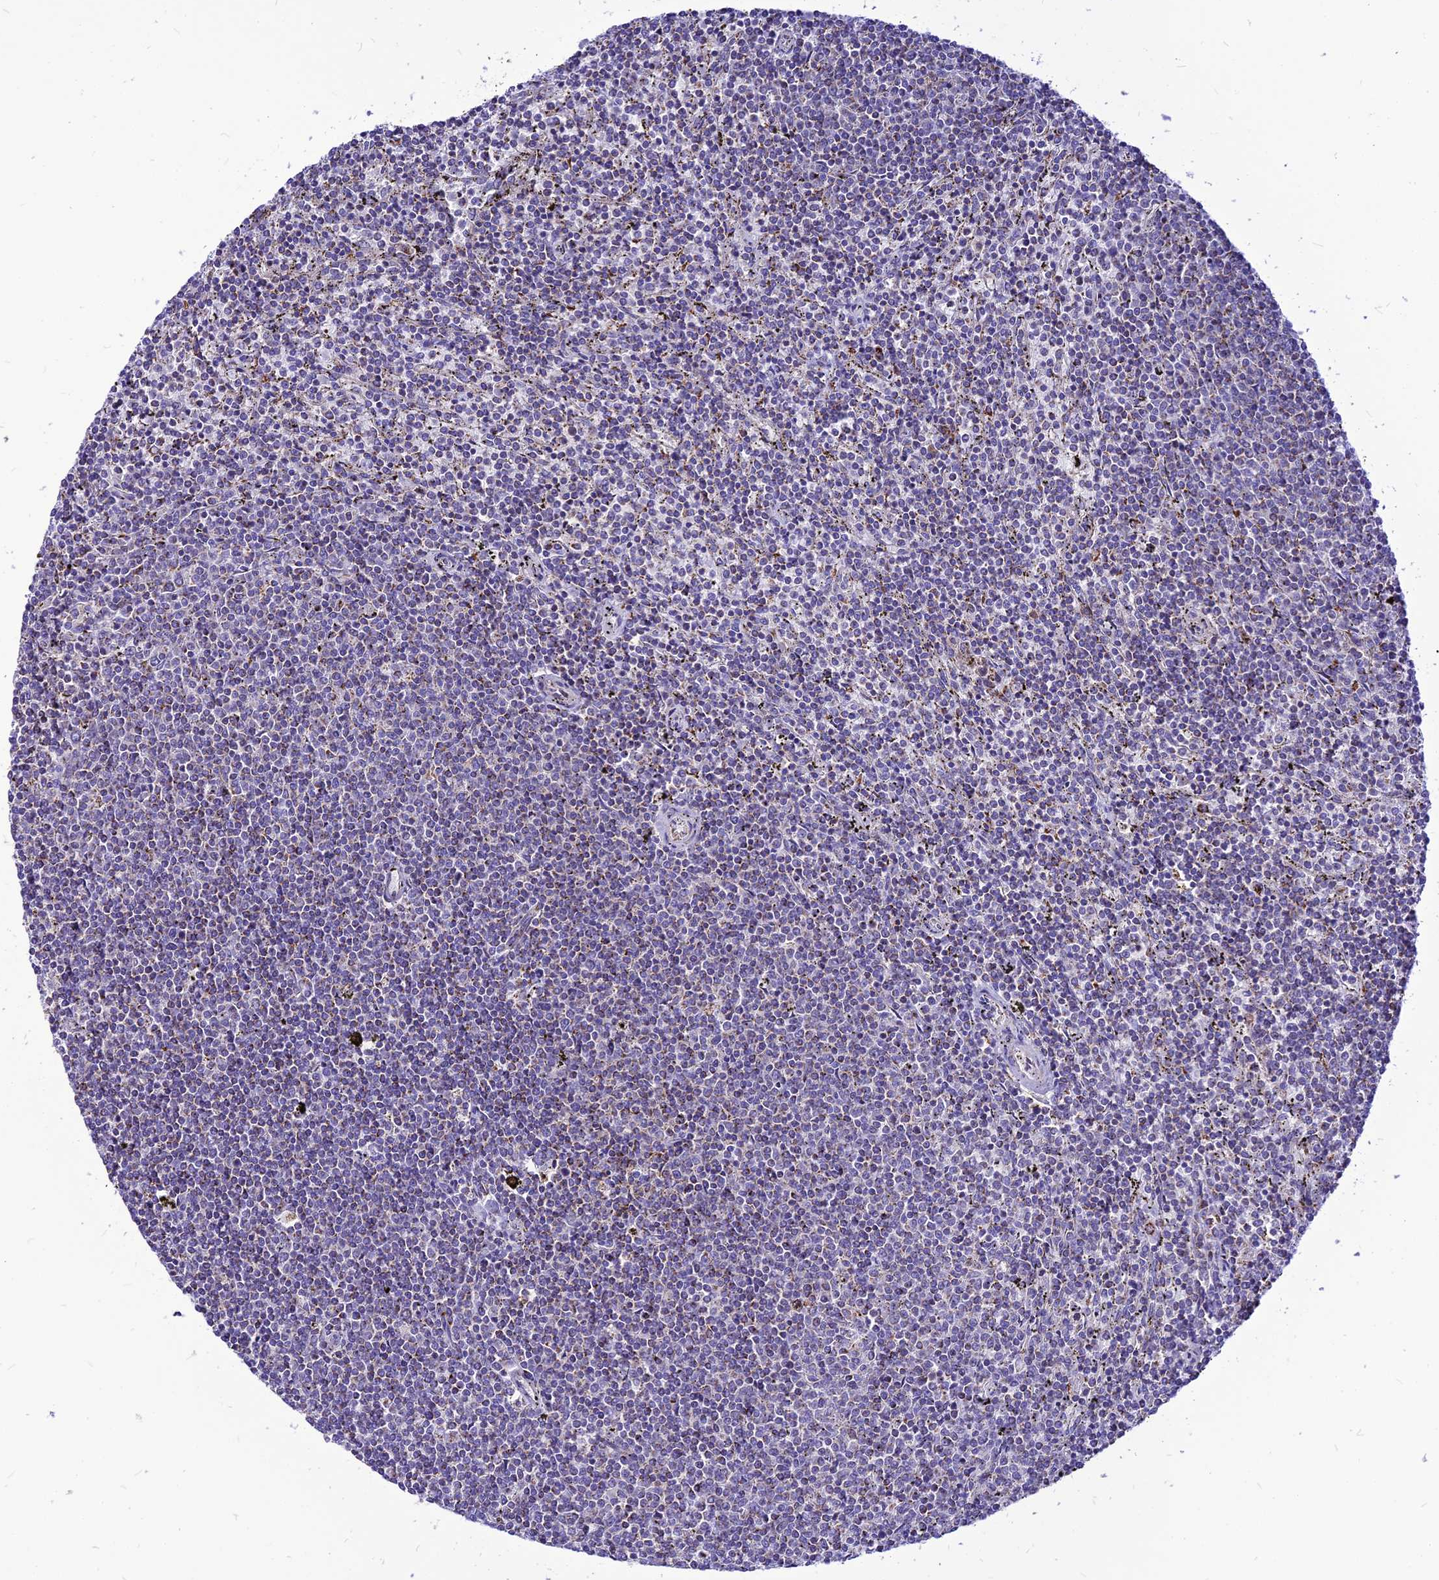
{"staining": {"intensity": "negative", "quantity": "none", "location": "none"}, "tissue": "lymphoma", "cell_type": "Tumor cells", "image_type": "cancer", "snomed": [{"axis": "morphology", "description": "Malignant lymphoma, non-Hodgkin's type, Low grade"}, {"axis": "topography", "description": "Spleen"}], "caption": "Human lymphoma stained for a protein using immunohistochemistry exhibits no staining in tumor cells.", "gene": "ECI1", "patient": {"sex": "female", "age": 50}}